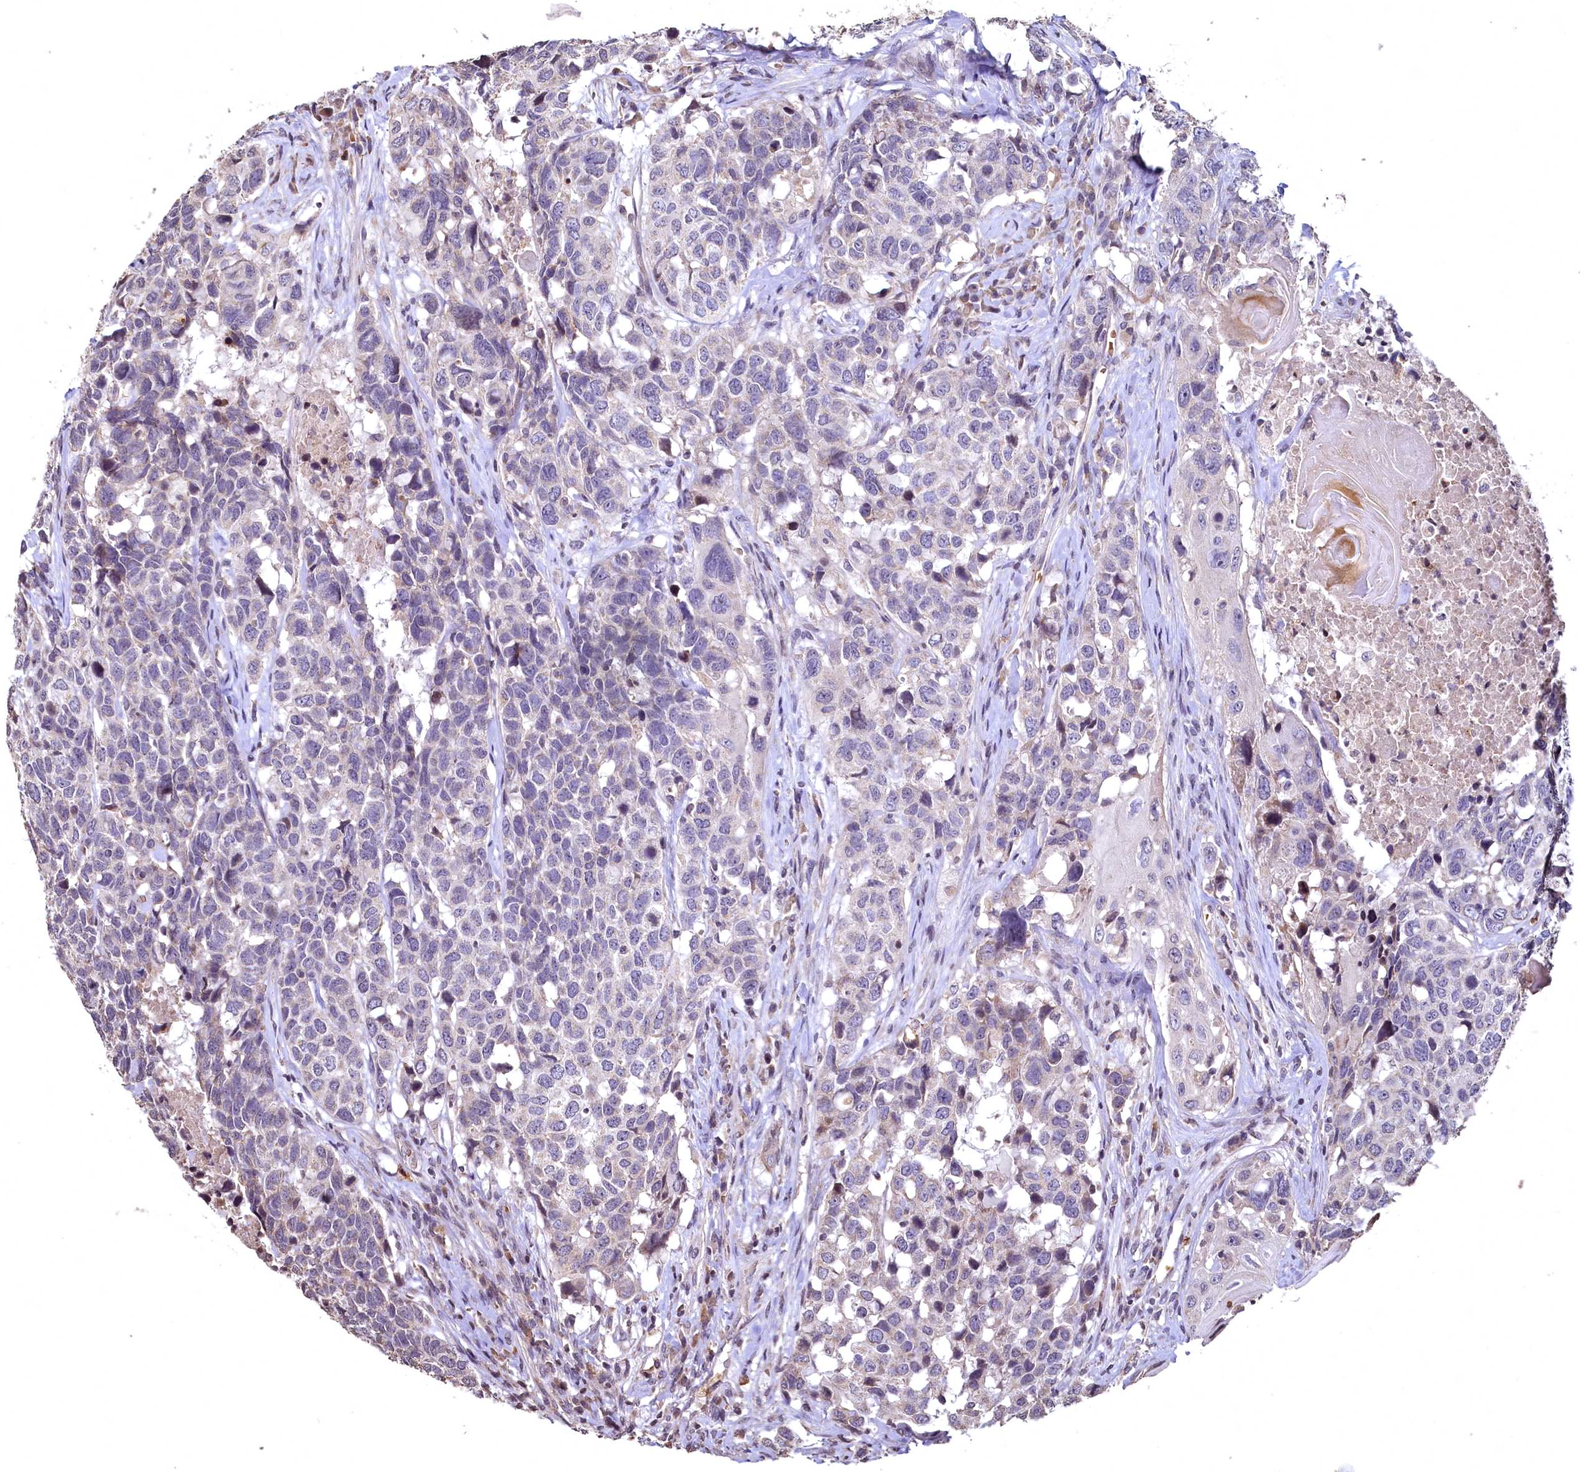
{"staining": {"intensity": "negative", "quantity": "none", "location": "none"}, "tissue": "head and neck cancer", "cell_type": "Tumor cells", "image_type": "cancer", "snomed": [{"axis": "morphology", "description": "Squamous cell carcinoma, NOS"}, {"axis": "topography", "description": "Head-Neck"}], "caption": "Tumor cells are negative for brown protein staining in head and neck cancer. (DAB (3,3'-diaminobenzidine) immunohistochemistry (IHC) visualized using brightfield microscopy, high magnification).", "gene": "SPTA1", "patient": {"sex": "male", "age": 66}}